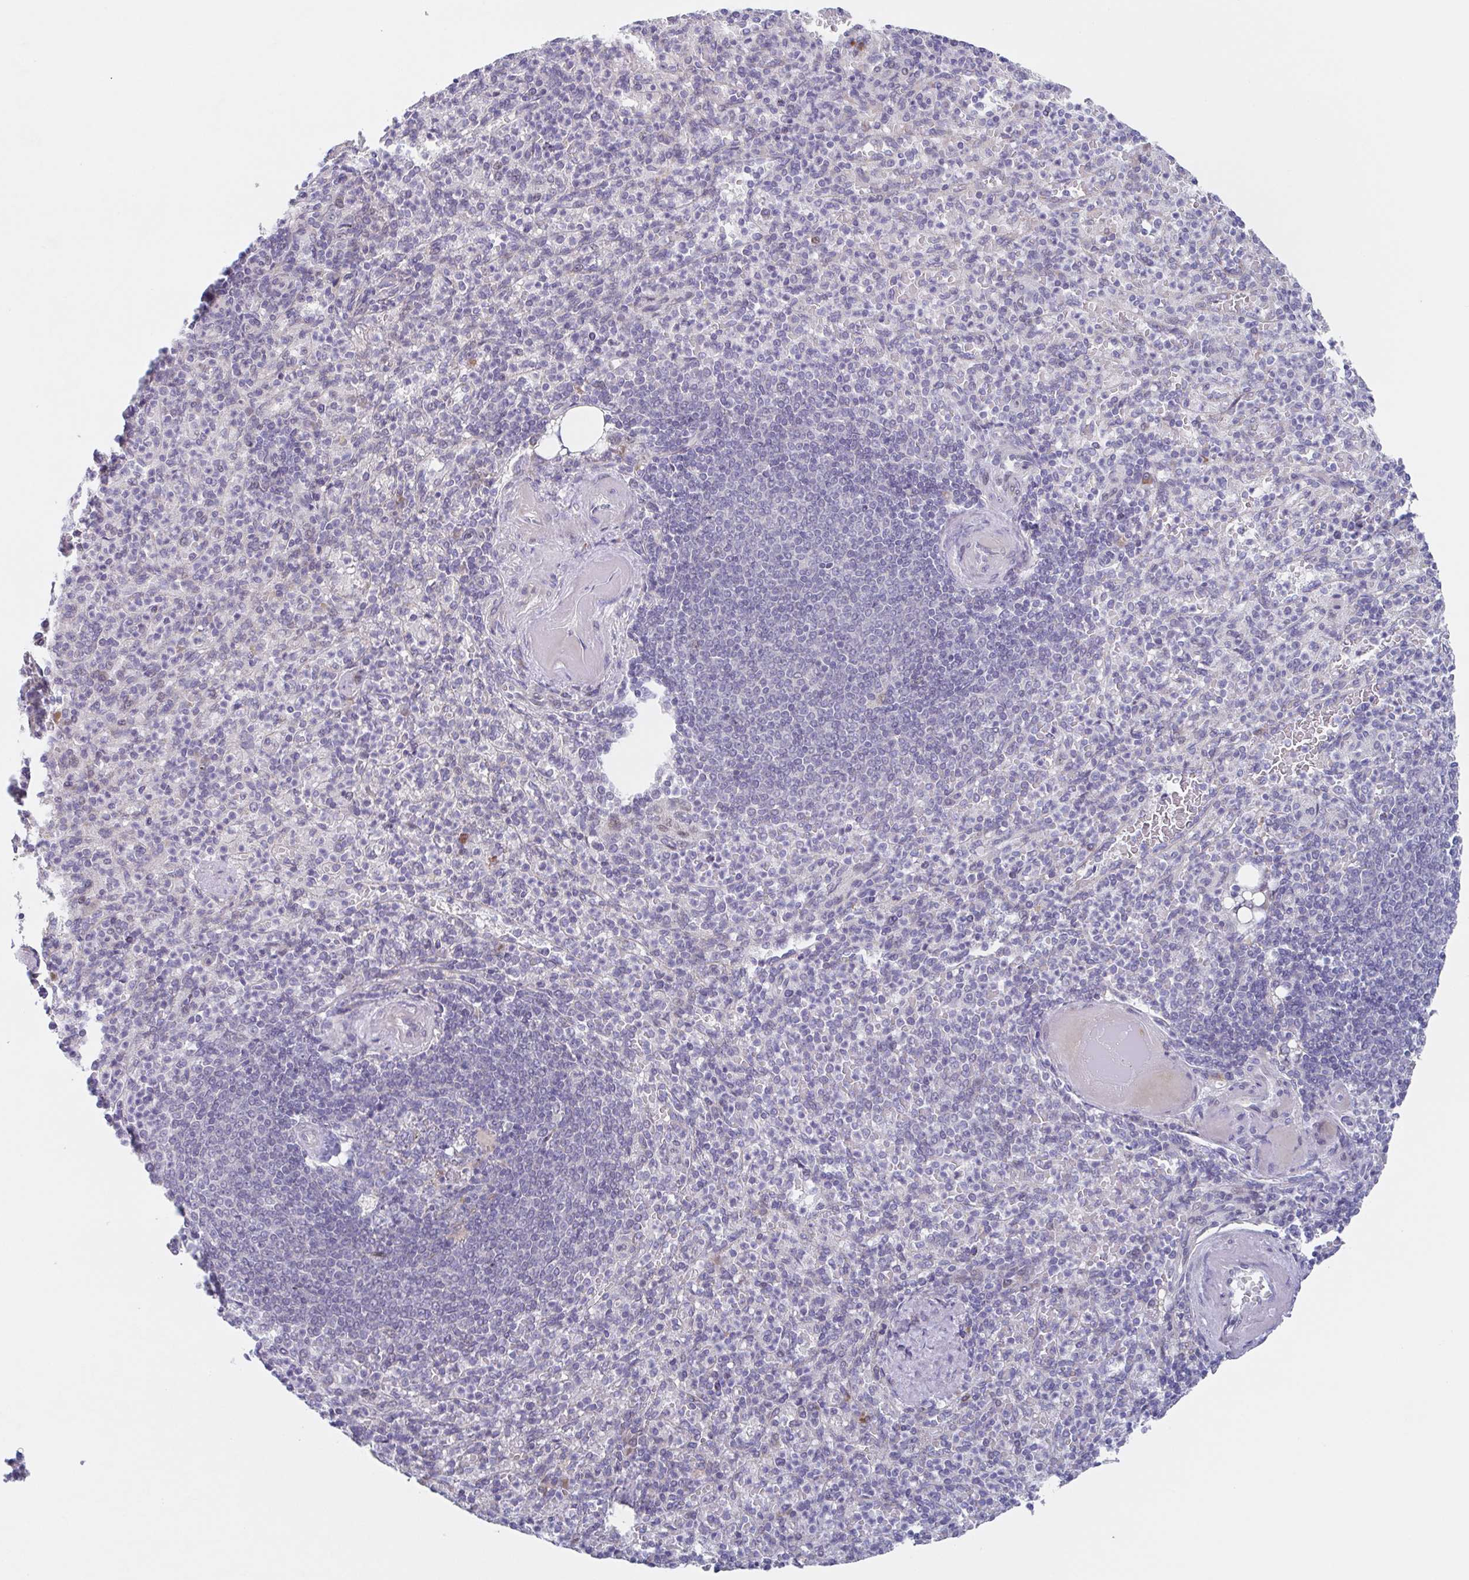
{"staining": {"intensity": "negative", "quantity": "none", "location": "none"}, "tissue": "spleen", "cell_type": "Cells in red pulp", "image_type": "normal", "snomed": [{"axis": "morphology", "description": "Normal tissue, NOS"}, {"axis": "topography", "description": "Spleen"}], "caption": "This is a image of IHC staining of benign spleen, which shows no staining in cells in red pulp.", "gene": "POU2F3", "patient": {"sex": "female", "age": 74}}